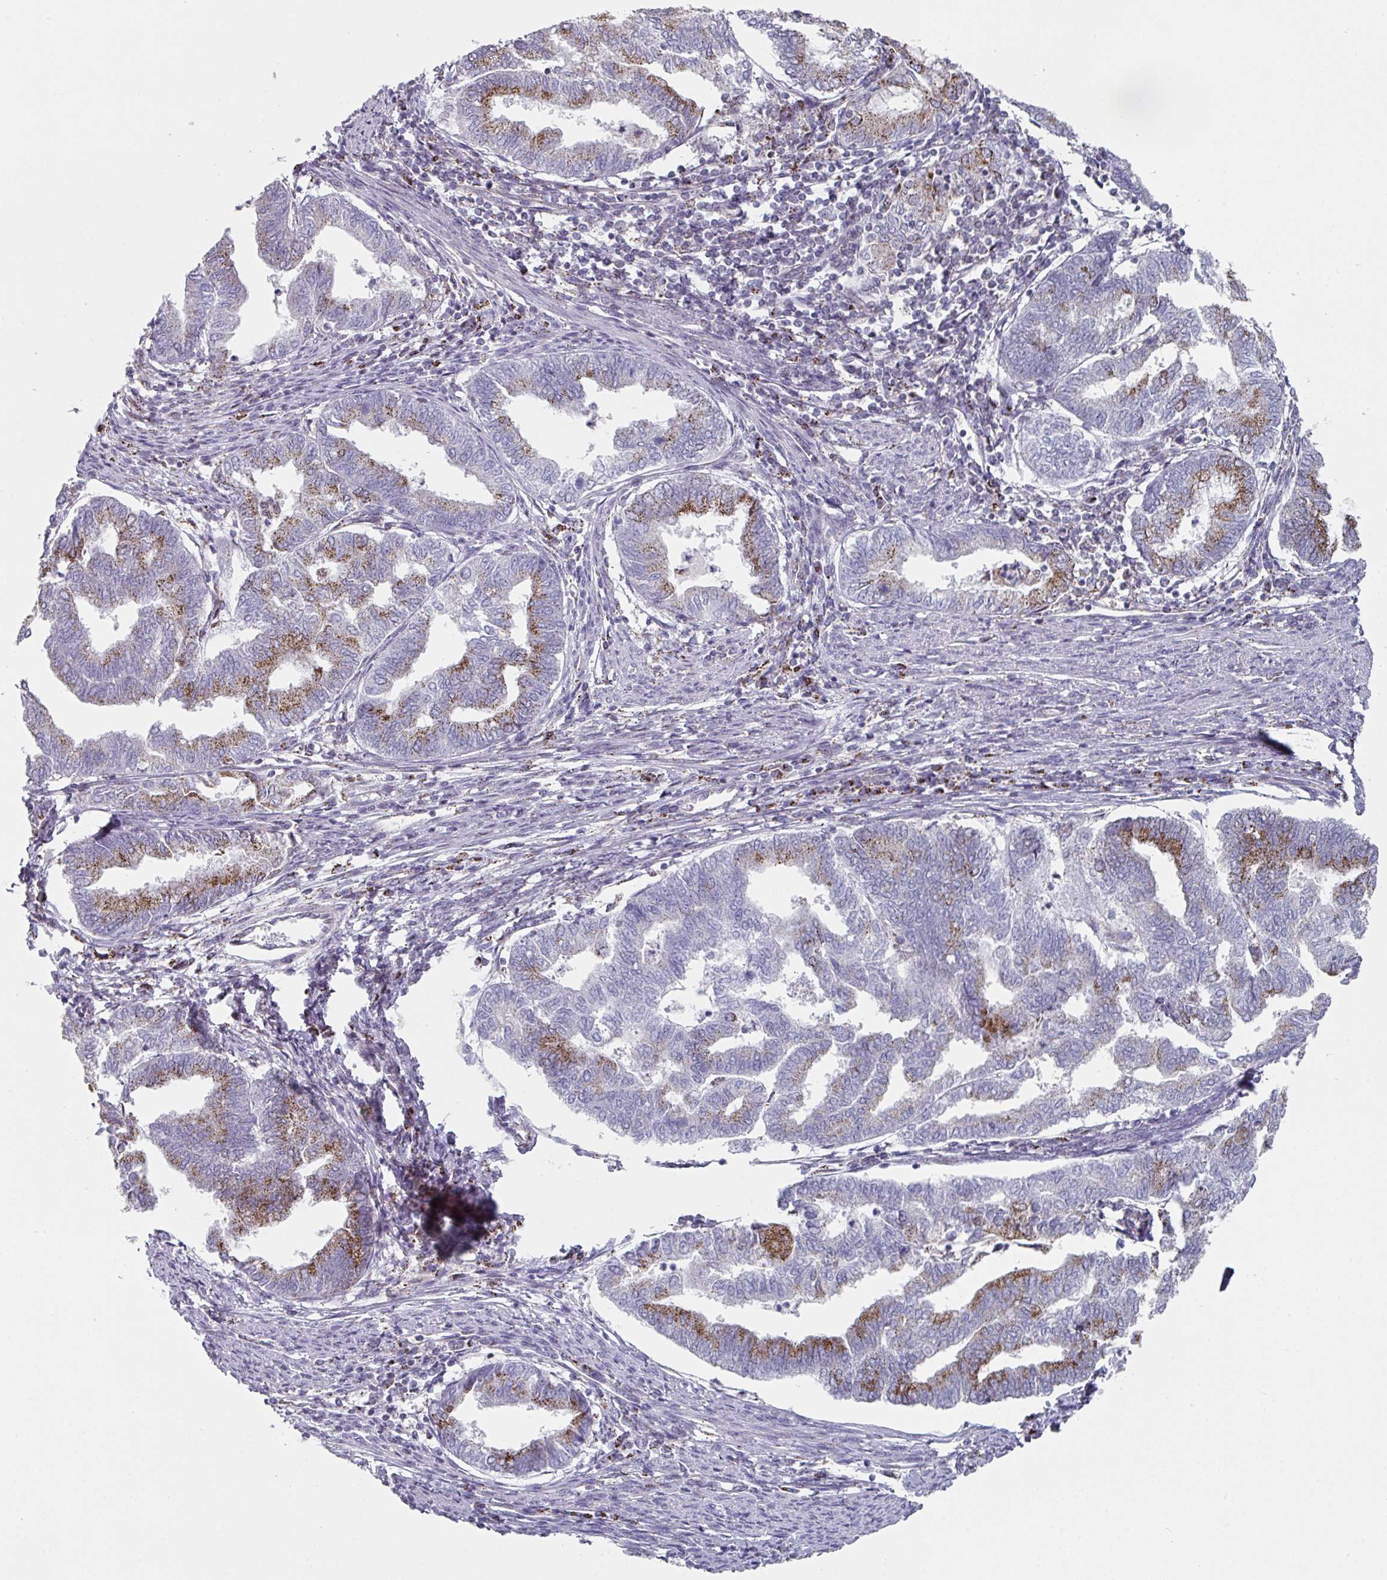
{"staining": {"intensity": "moderate", "quantity": "25%-75%", "location": "cytoplasmic/membranous"}, "tissue": "endometrial cancer", "cell_type": "Tumor cells", "image_type": "cancer", "snomed": [{"axis": "morphology", "description": "Adenocarcinoma, NOS"}, {"axis": "topography", "description": "Endometrium"}], "caption": "Endometrial cancer tissue shows moderate cytoplasmic/membranous expression in approximately 25%-75% of tumor cells, visualized by immunohistochemistry.", "gene": "CCDC85B", "patient": {"sex": "female", "age": 79}}